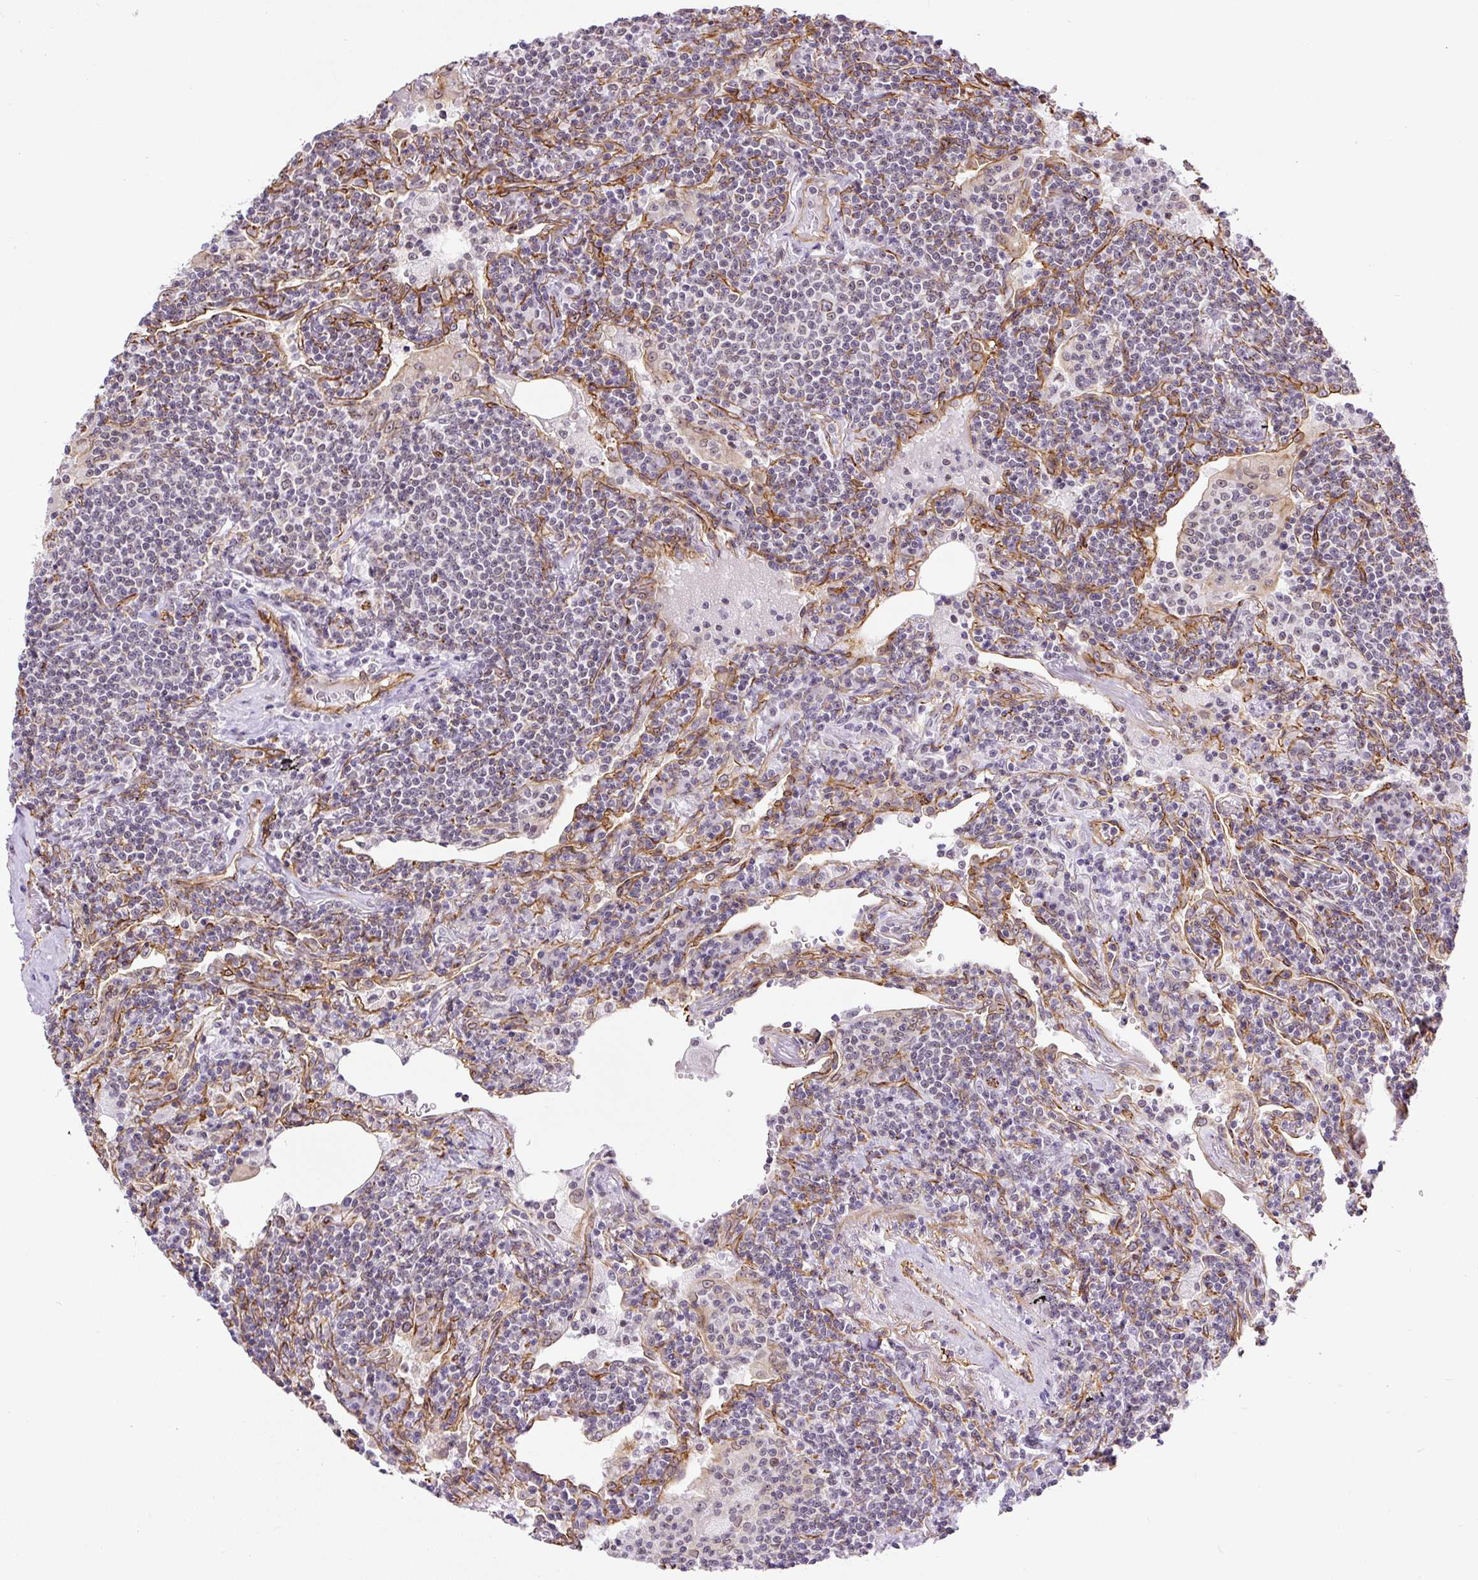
{"staining": {"intensity": "negative", "quantity": "none", "location": "none"}, "tissue": "lymphoma", "cell_type": "Tumor cells", "image_type": "cancer", "snomed": [{"axis": "morphology", "description": "Malignant lymphoma, non-Hodgkin's type, Low grade"}, {"axis": "topography", "description": "Lung"}], "caption": "IHC of human lymphoma shows no positivity in tumor cells.", "gene": "MYO5C", "patient": {"sex": "female", "age": 71}}